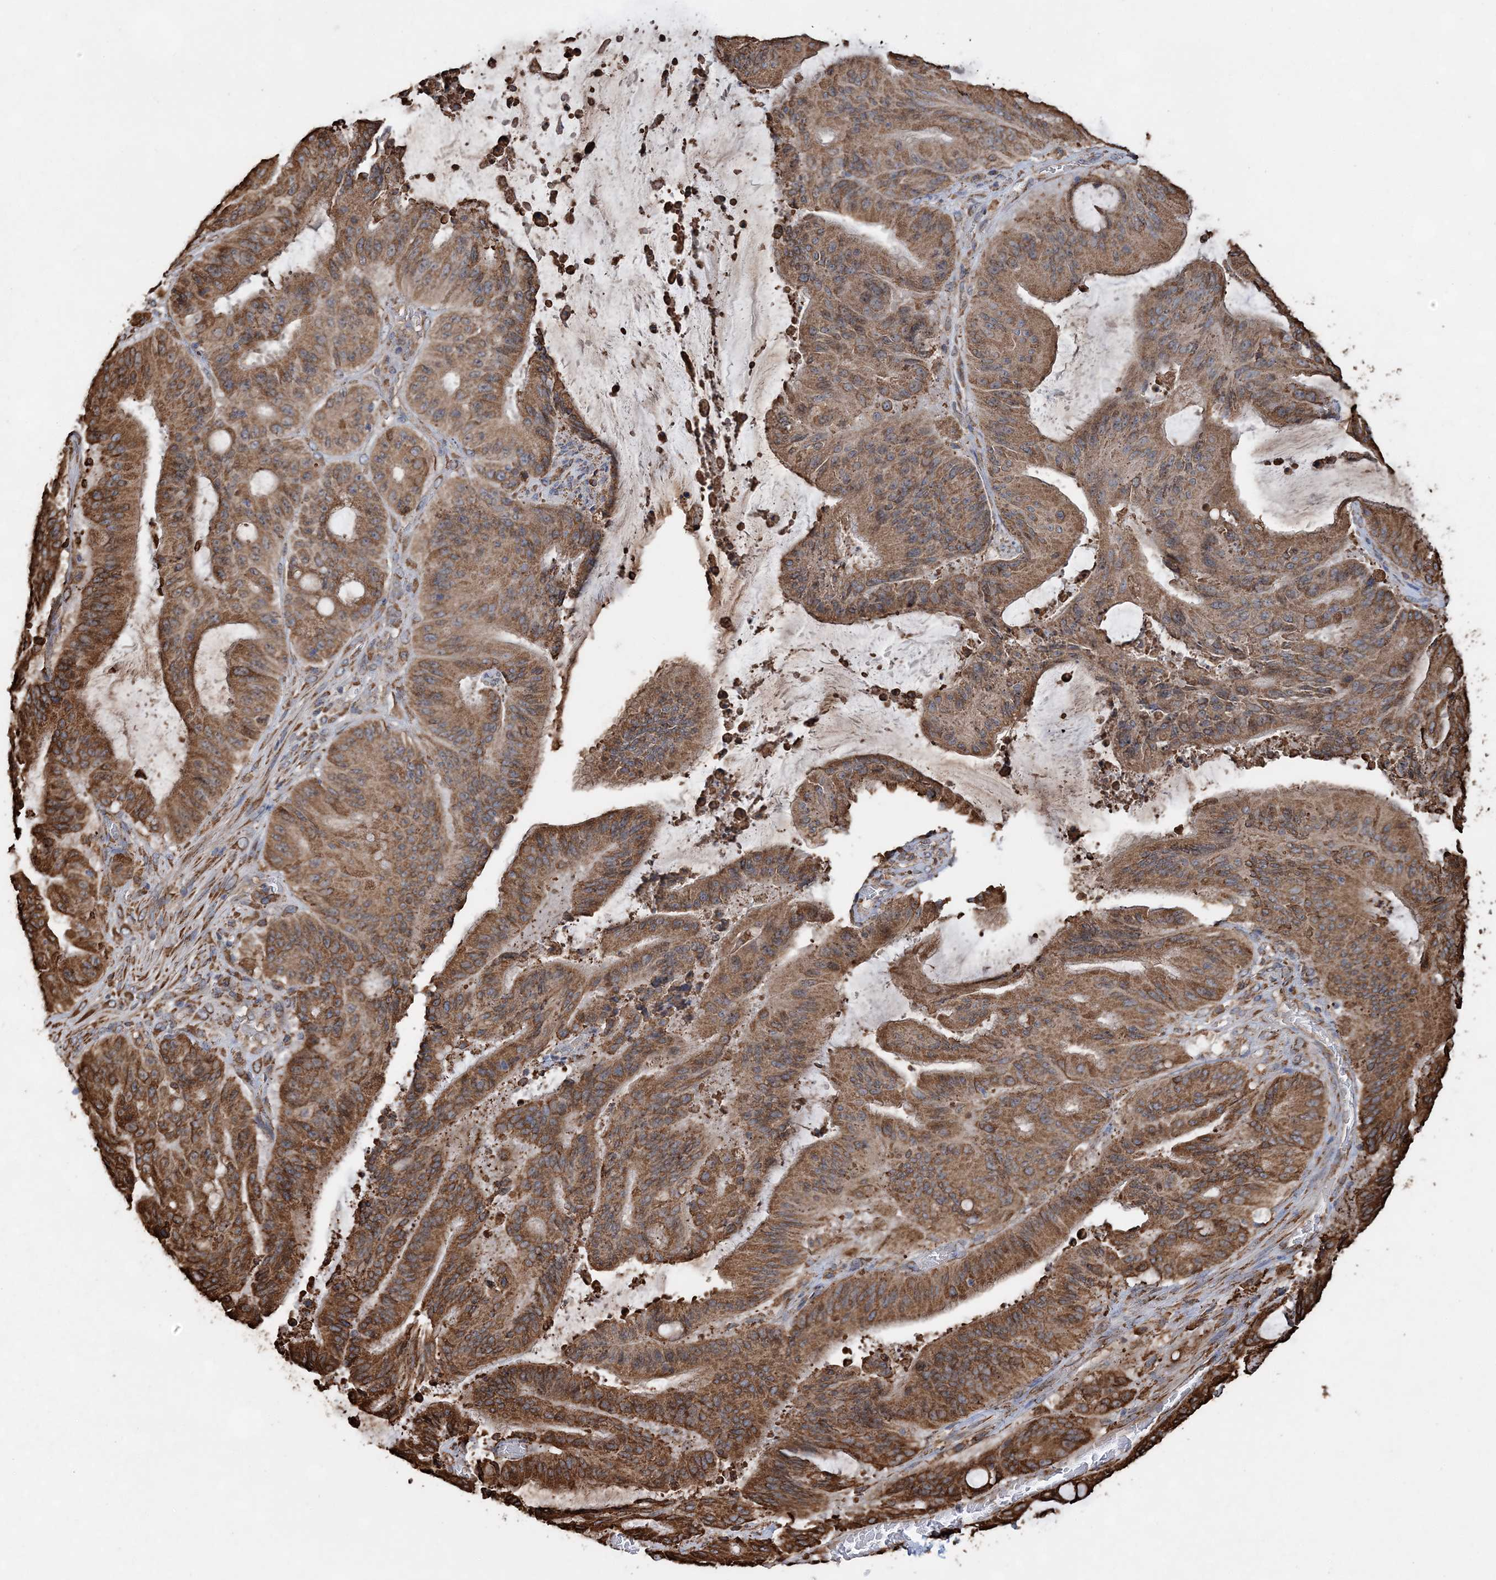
{"staining": {"intensity": "moderate", "quantity": ">75%", "location": "cytoplasmic/membranous"}, "tissue": "liver cancer", "cell_type": "Tumor cells", "image_type": "cancer", "snomed": [{"axis": "morphology", "description": "Normal tissue, NOS"}, {"axis": "morphology", "description": "Cholangiocarcinoma"}, {"axis": "topography", "description": "Liver"}, {"axis": "topography", "description": "Peripheral nerve tissue"}], "caption": "This image displays liver cholangiocarcinoma stained with IHC to label a protein in brown. The cytoplasmic/membranous of tumor cells show moderate positivity for the protein. Nuclei are counter-stained blue.", "gene": "WDR12", "patient": {"sex": "female", "age": 73}}